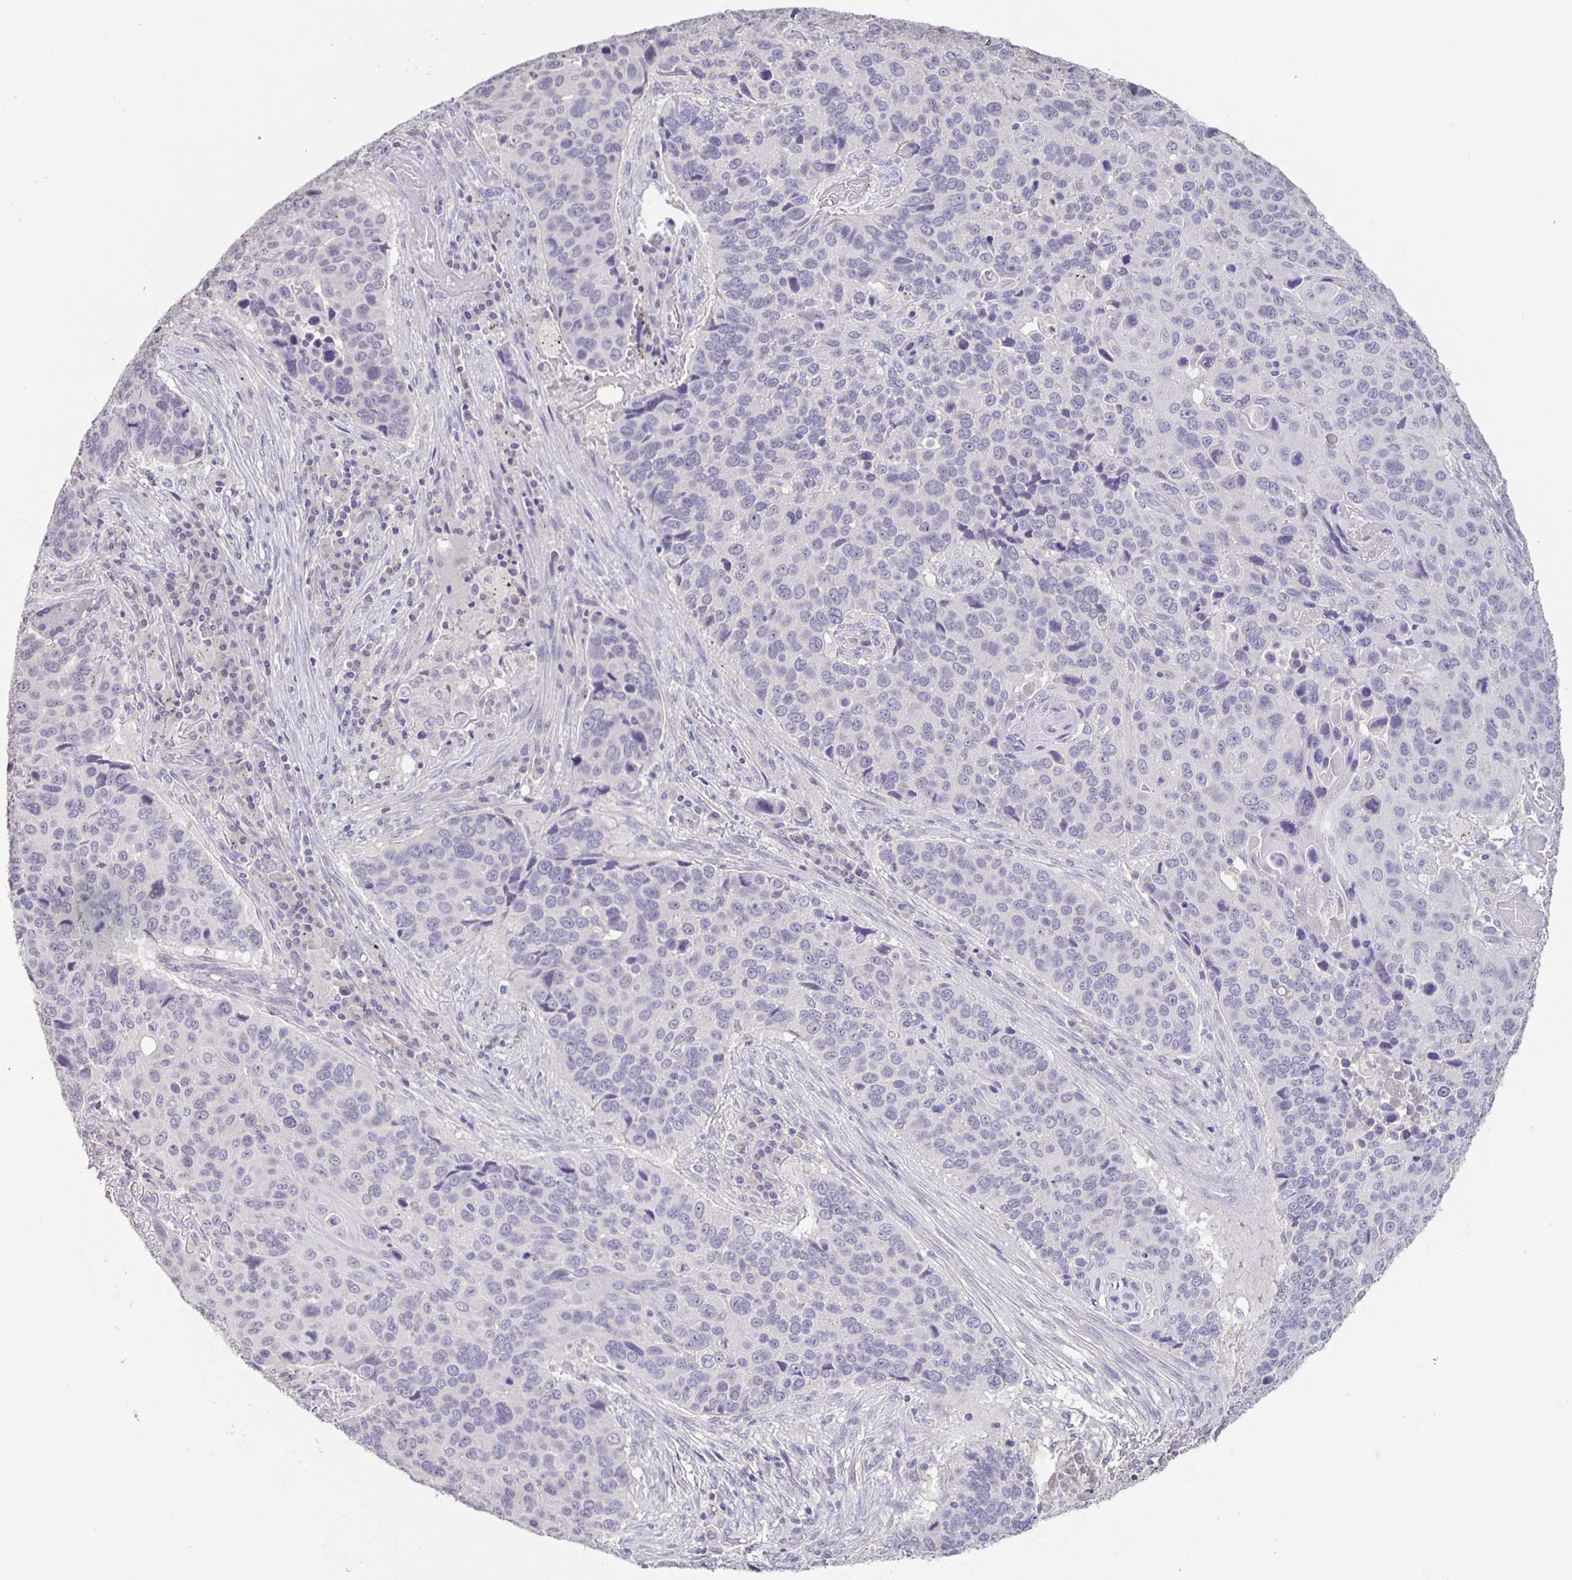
{"staining": {"intensity": "negative", "quantity": "none", "location": "none"}, "tissue": "lung cancer", "cell_type": "Tumor cells", "image_type": "cancer", "snomed": [{"axis": "morphology", "description": "Squamous cell carcinoma, NOS"}, {"axis": "topography", "description": "Lung"}], "caption": "A histopathology image of human lung cancer (squamous cell carcinoma) is negative for staining in tumor cells. The staining is performed using DAB (3,3'-diaminobenzidine) brown chromogen with nuclei counter-stained in using hematoxylin.", "gene": "INSL5", "patient": {"sex": "male", "age": 68}}